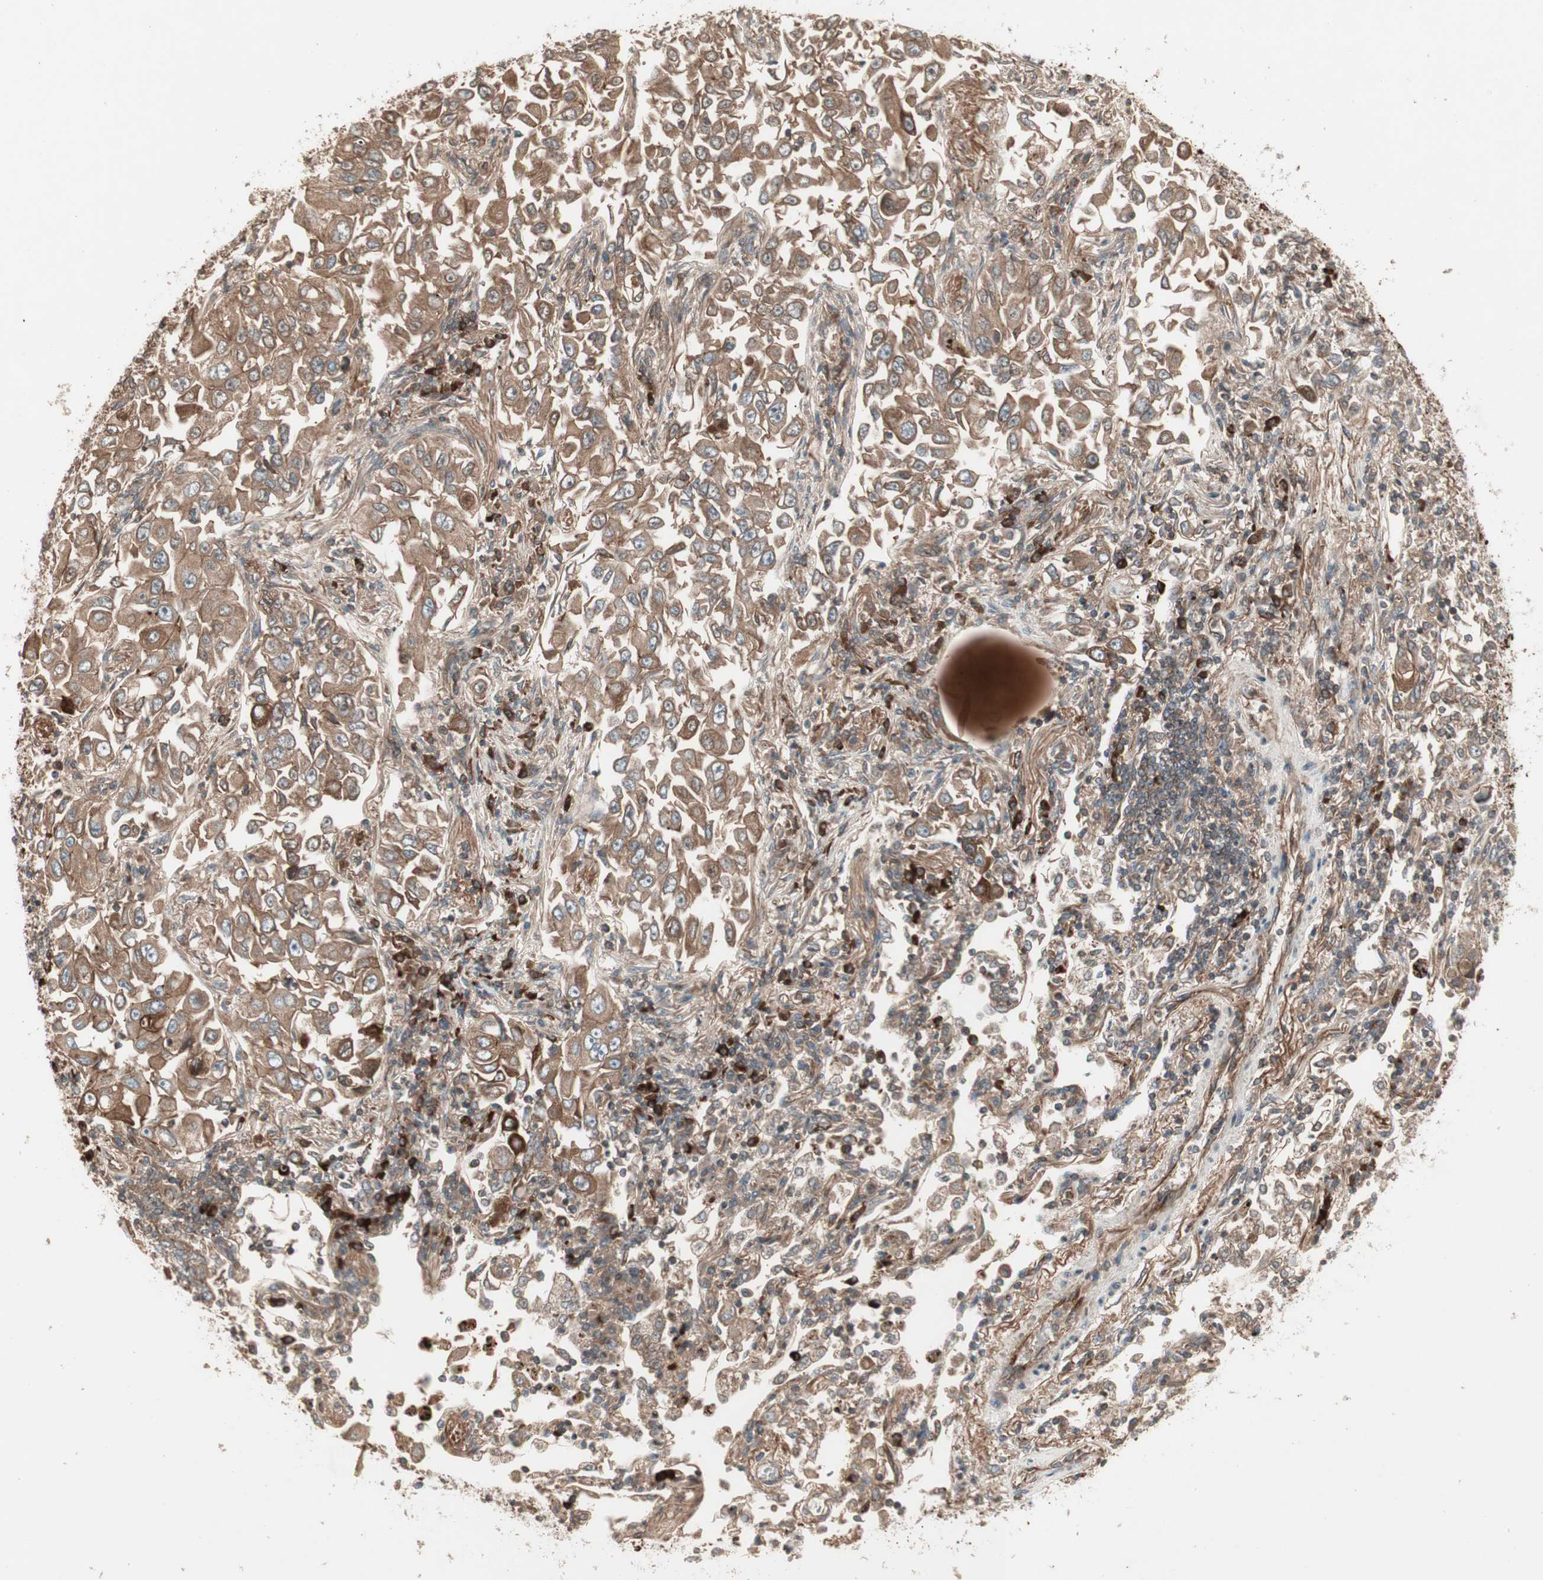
{"staining": {"intensity": "strong", "quantity": ">75%", "location": "cytoplasmic/membranous"}, "tissue": "lung cancer", "cell_type": "Tumor cells", "image_type": "cancer", "snomed": [{"axis": "morphology", "description": "Adenocarcinoma, NOS"}, {"axis": "topography", "description": "Lung"}], "caption": "Immunohistochemistry (DAB) staining of lung cancer reveals strong cytoplasmic/membranous protein positivity in about >75% of tumor cells.", "gene": "TFPI", "patient": {"sex": "male", "age": 84}}